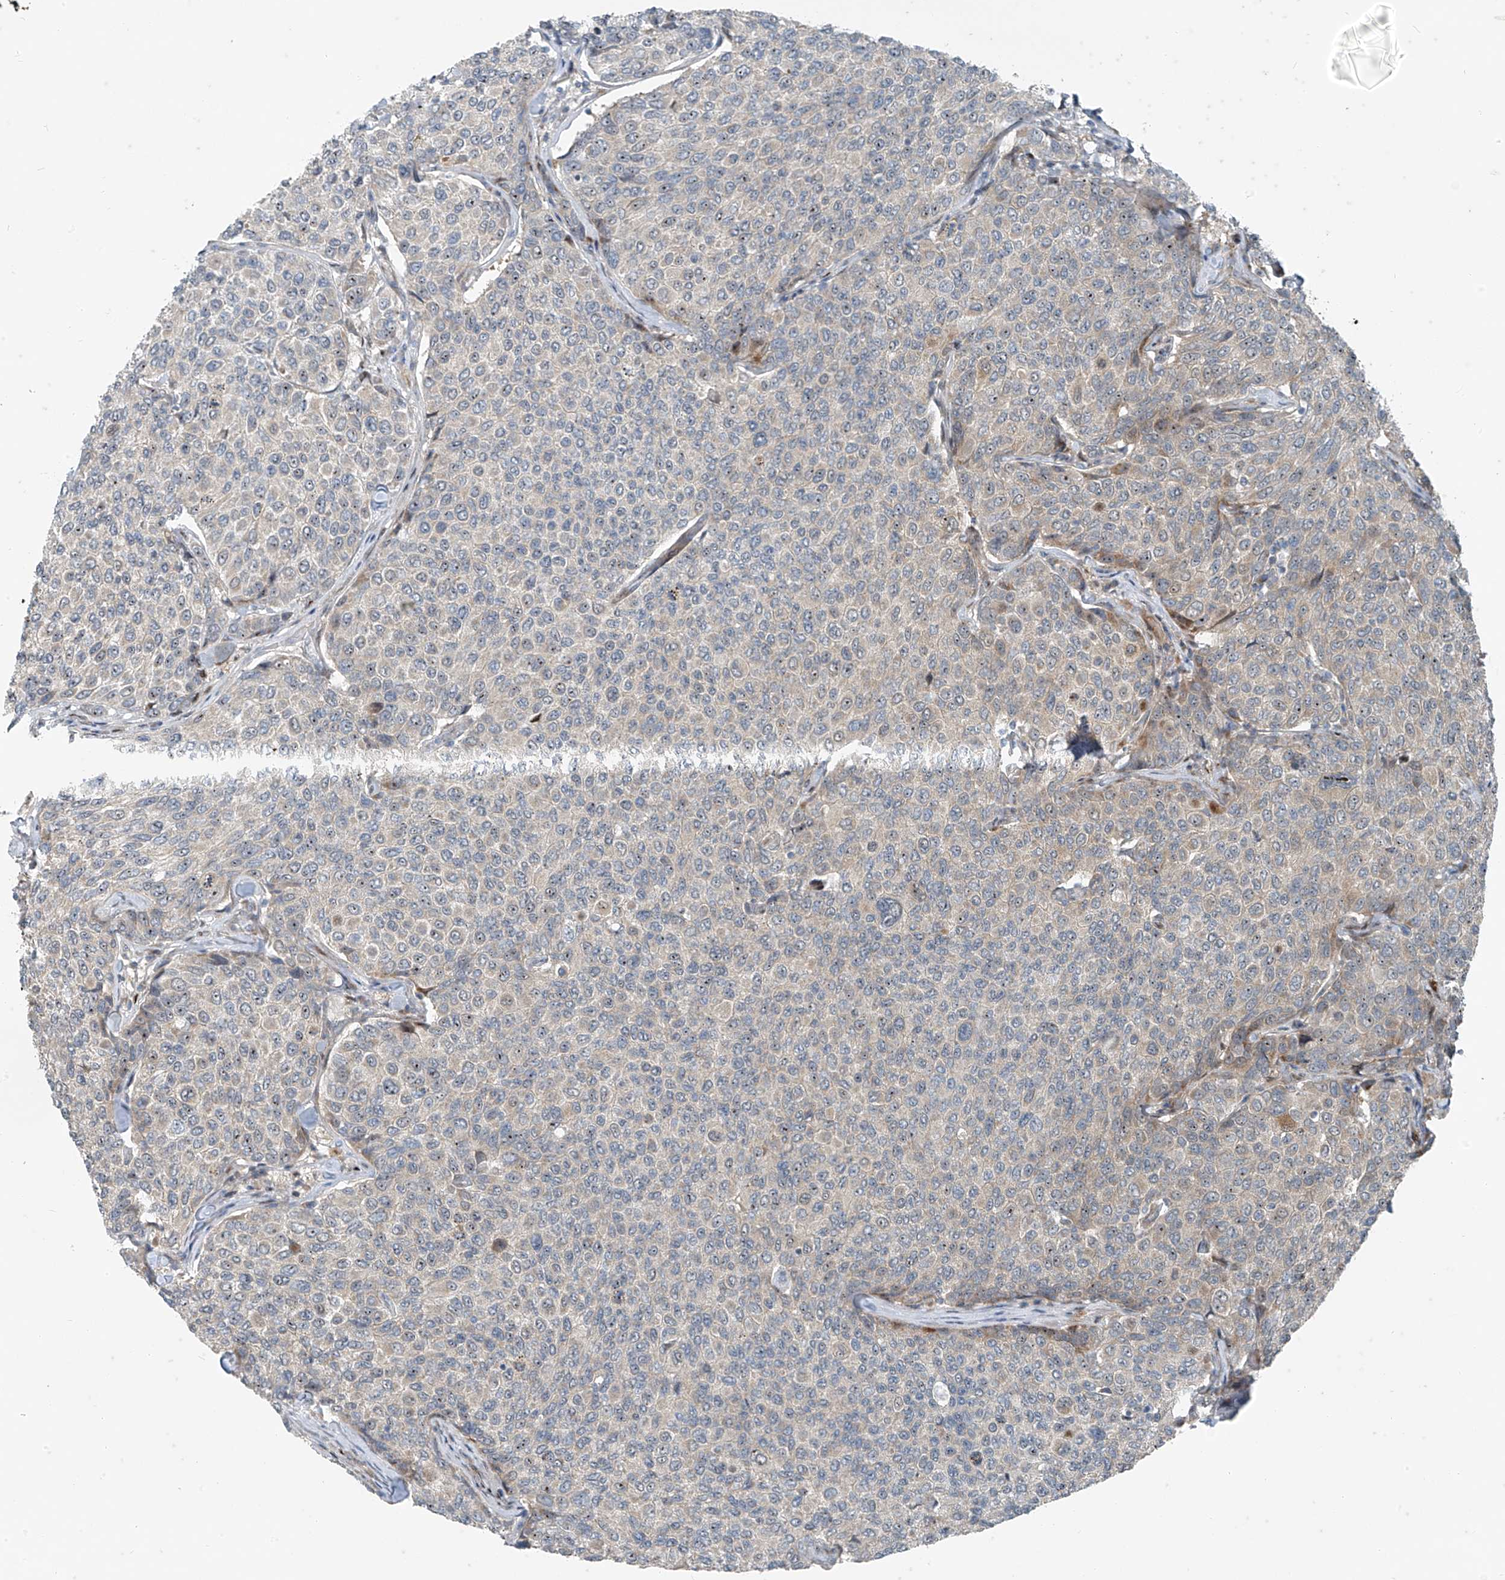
{"staining": {"intensity": "weak", "quantity": "<25%", "location": "nuclear"}, "tissue": "breast cancer", "cell_type": "Tumor cells", "image_type": "cancer", "snomed": [{"axis": "morphology", "description": "Duct carcinoma"}, {"axis": "topography", "description": "Breast"}], "caption": "Immunohistochemical staining of human breast cancer (intraductal carcinoma) exhibits no significant positivity in tumor cells.", "gene": "PPCS", "patient": {"sex": "female", "age": 55}}